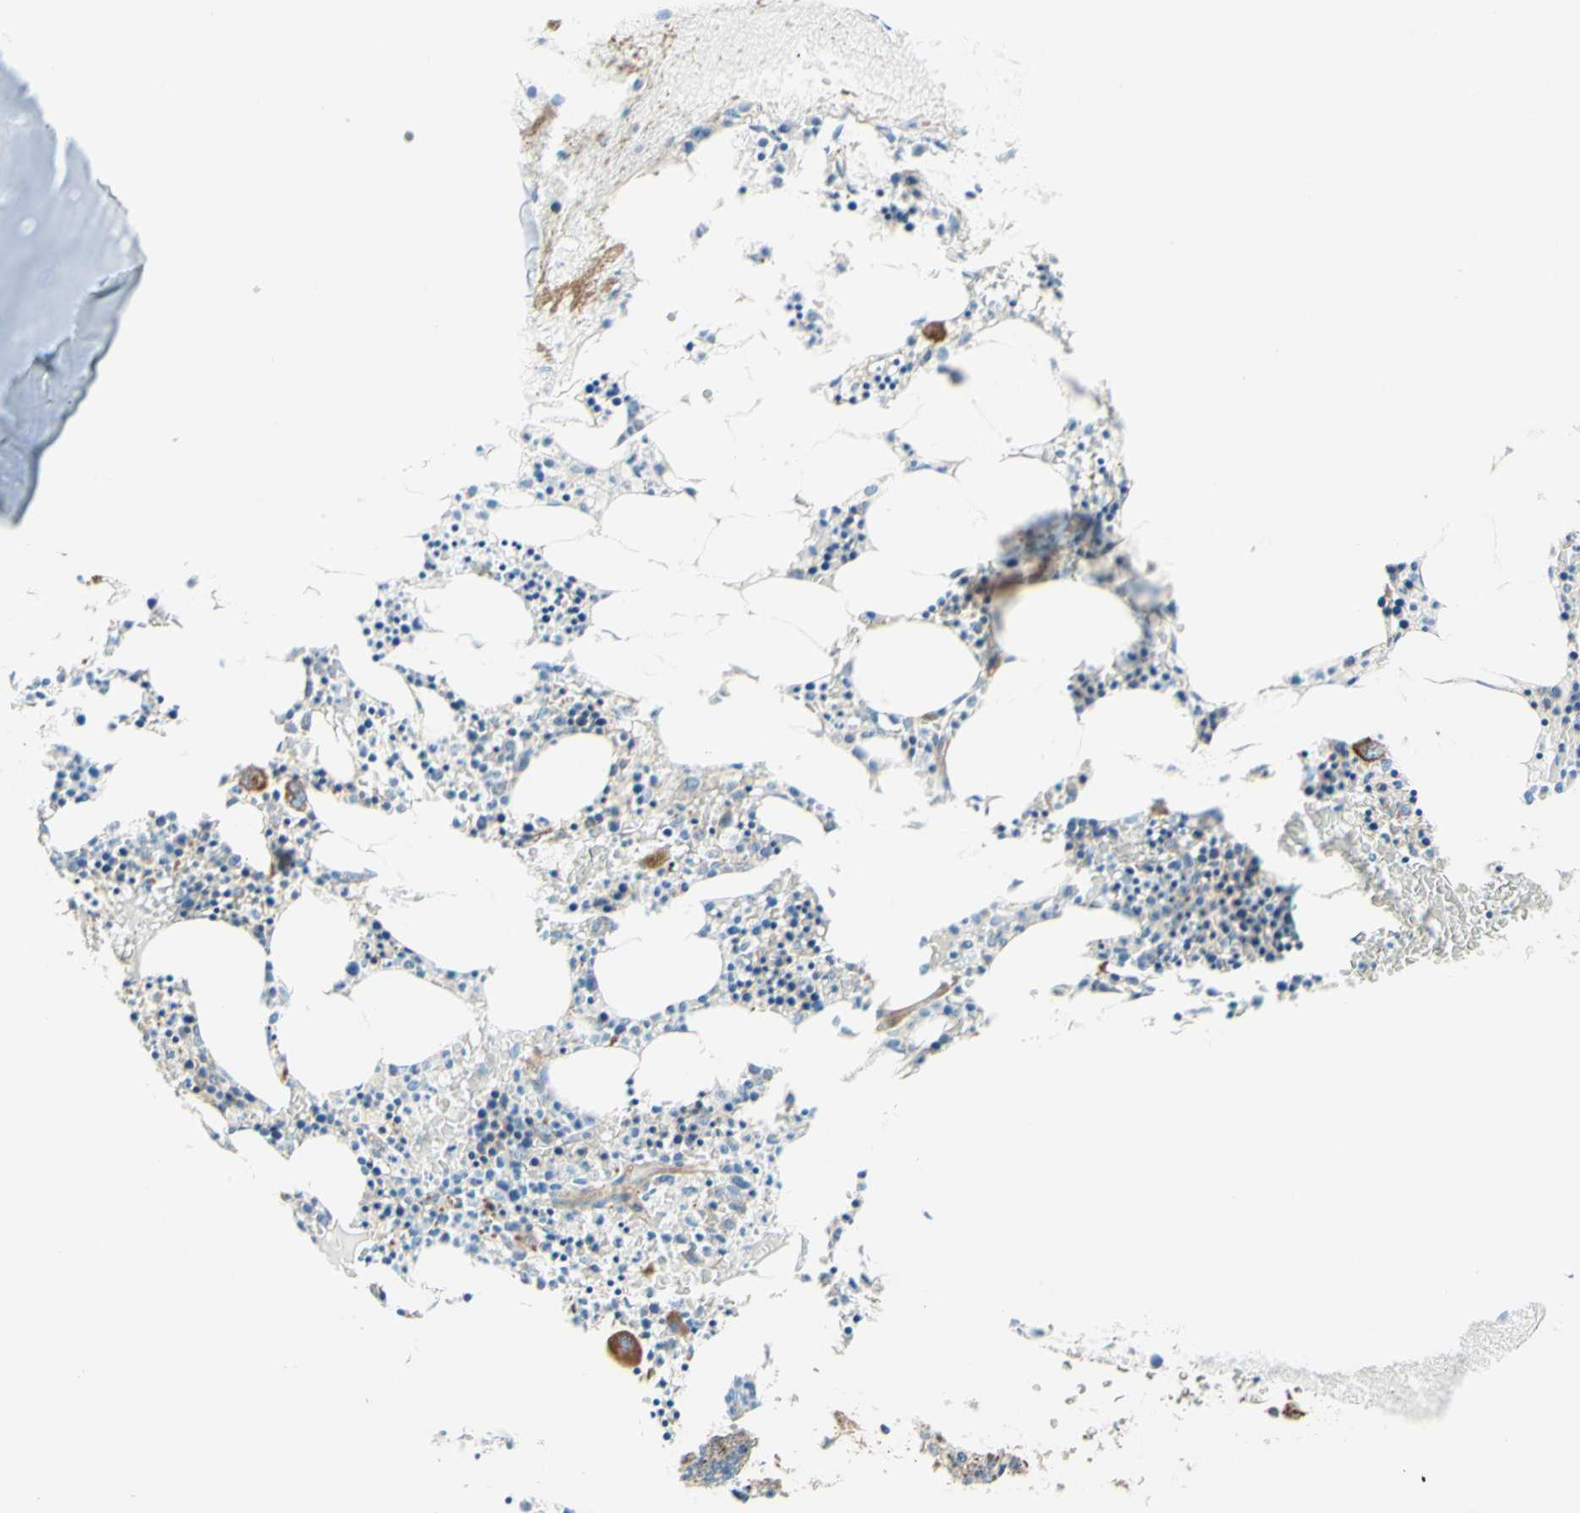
{"staining": {"intensity": "moderate", "quantity": "25%-75%", "location": "cytoplasmic/membranous"}, "tissue": "bone marrow", "cell_type": "Hematopoietic cells", "image_type": "normal", "snomed": [{"axis": "morphology", "description": "Normal tissue, NOS"}, {"axis": "morphology", "description": "Inflammation, NOS"}, {"axis": "topography", "description": "Bone marrow"}], "caption": "Brown immunohistochemical staining in benign bone marrow shows moderate cytoplasmic/membranous positivity in about 25%-75% of hematopoietic cells. The staining is performed using DAB brown chromogen to label protein expression. The nuclei are counter-stained blue using hematoxylin.", "gene": "ENDOD1", "patient": {"sex": "male", "age": 14}}